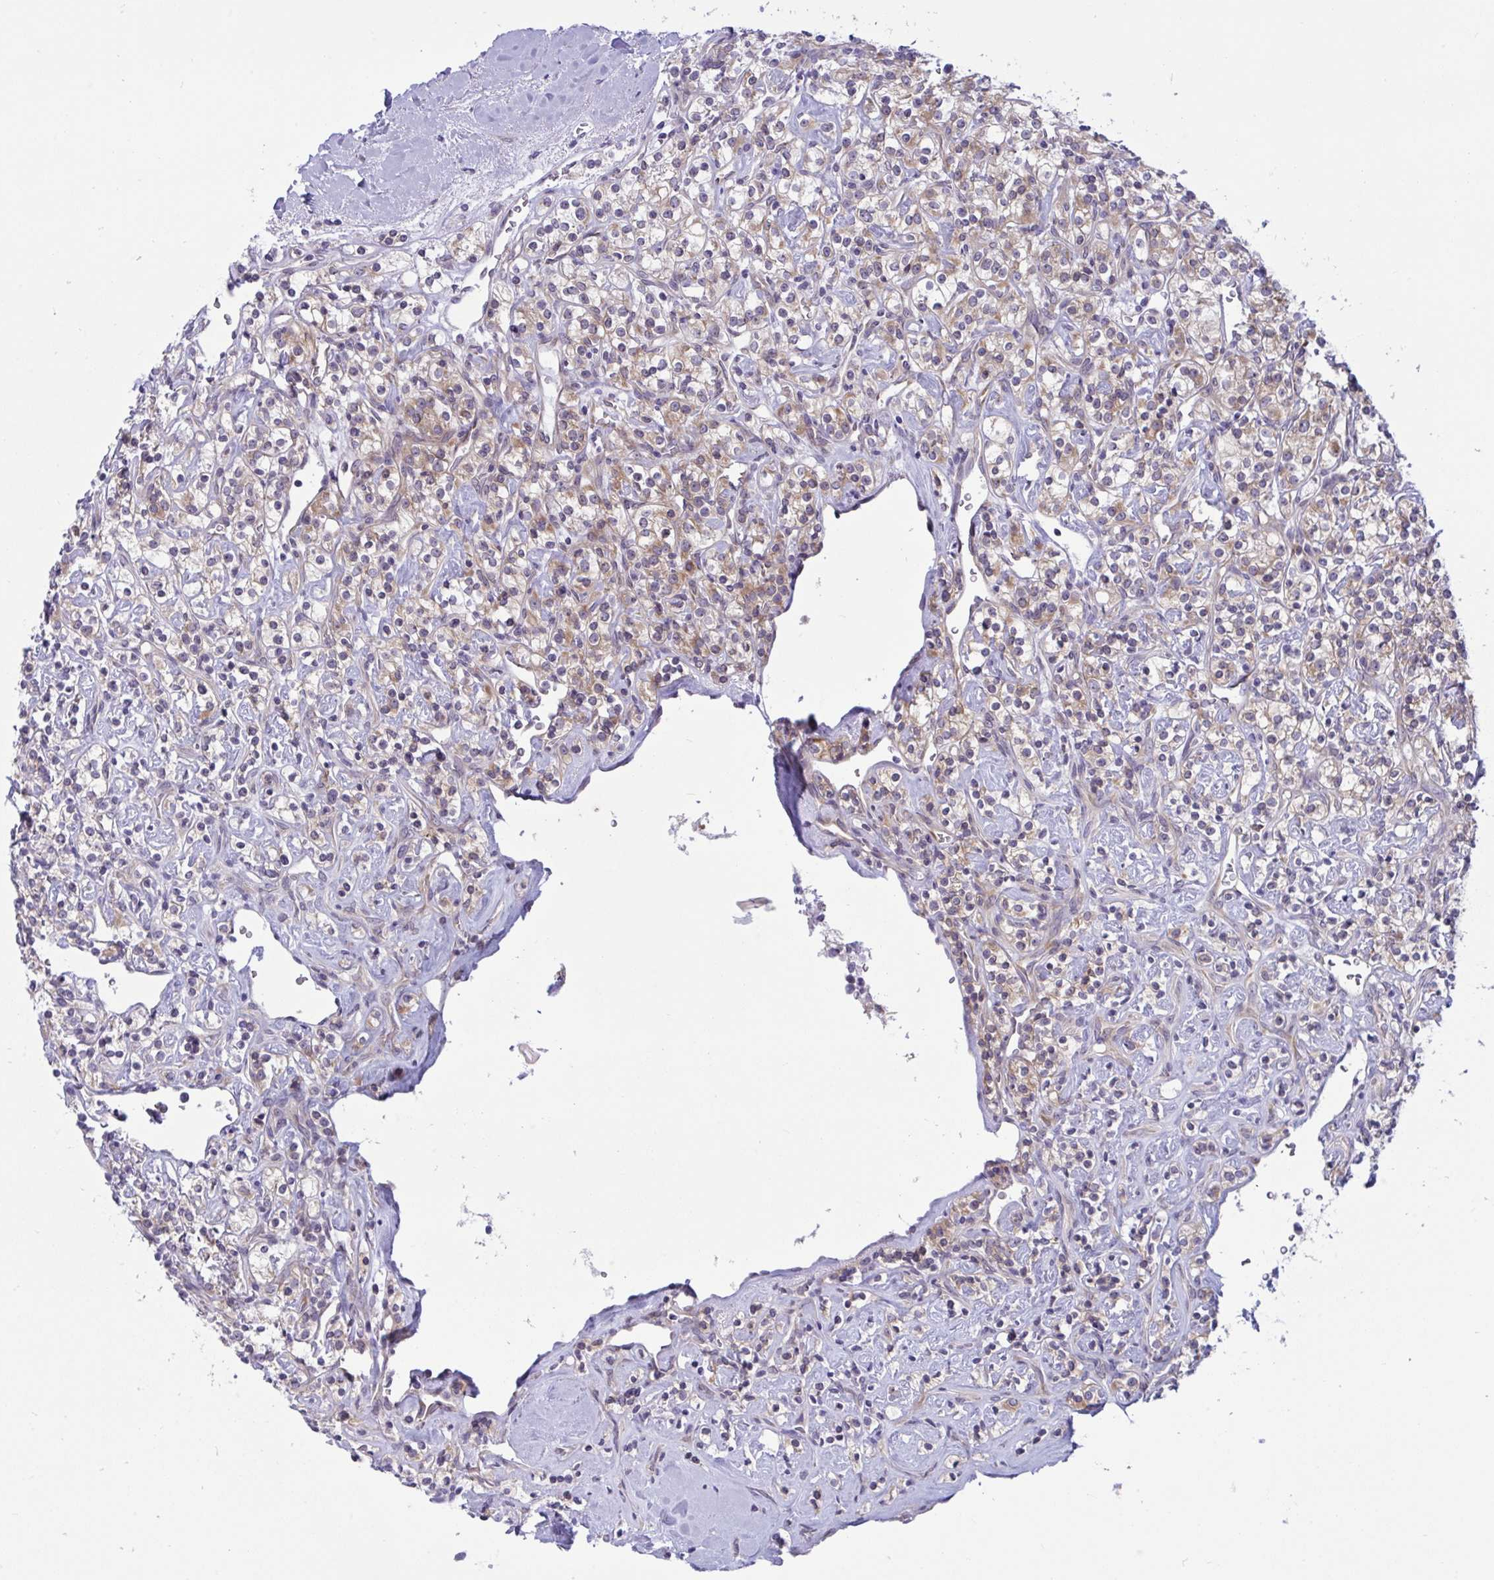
{"staining": {"intensity": "weak", "quantity": ">75%", "location": "cytoplasmic/membranous"}, "tissue": "renal cancer", "cell_type": "Tumor cells", "image_type": "cancer", "snomed": [{"axis": "morphology", "description": "Adenocarcinoma, NOS"}, {"axis": "topography", "description": "Kidney"}], "caption": "Adenocarcinoma (renal) was stained to show a protein in brown. There is low levels of weak cytoplasmic/membranous staining in approximately >75% of tumor cells. The staining was performed using DAB (3,3'-diaminobenzidine), with brown indicating positive protein expression. Nuclei are stained blue with hematoxylin.", "gene": "CAMLG", "patient": {"sex": "male", "age": 77}}